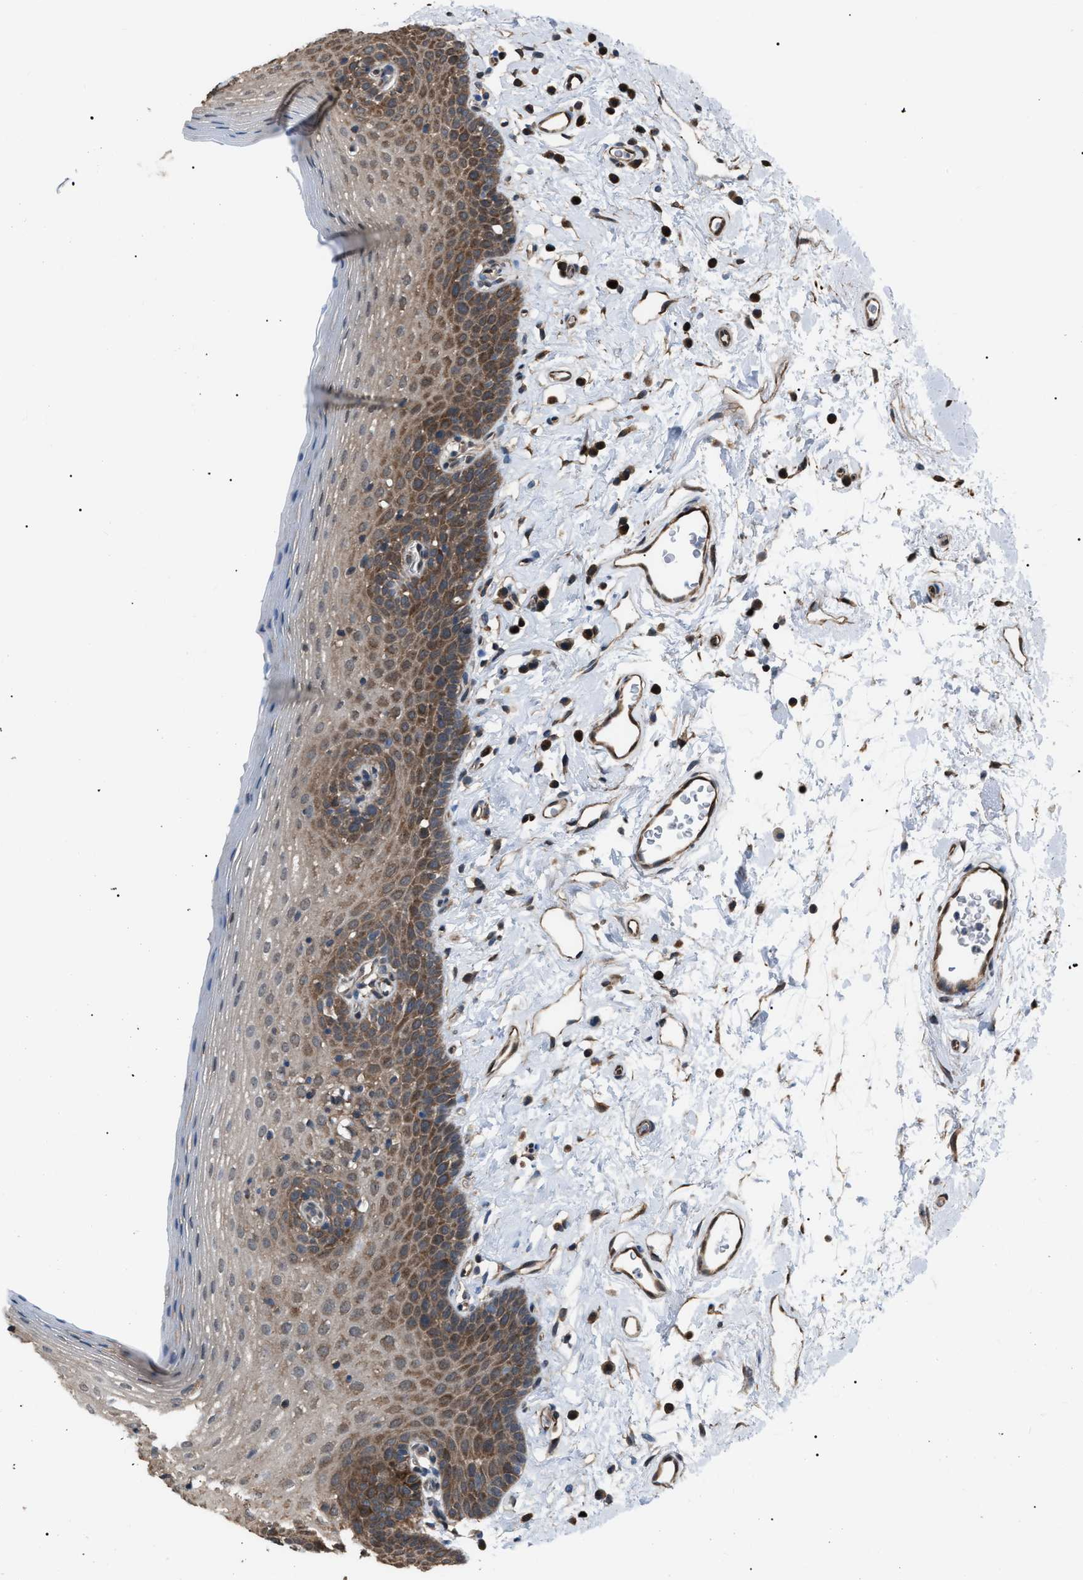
{"staining": {"intensity": "moderate", "quantity": "25%-75%", "location": "cytoplasmic/membranous"}, "tissue": "oral mucosa", "cell_type": "Squamous epithelial cells", "image_type": "normal", "snomed": [{"axis": "morphology", "description": "Normal tissue, NOS"}, {"axis": "topography", "description": "Oral tissue"}], "caption": "DAB immunohistochemical staining of unremarkable human oral mucosa reveals moderate cytoplasmic/membranous protein staining in approximately 25%-75% of squamous epithelial cells. The protein of interest is shown in brown color, while the nuclei are stained blue.", "gene": "PDCD5", "patient": {"sex": "male", "age": 66}}